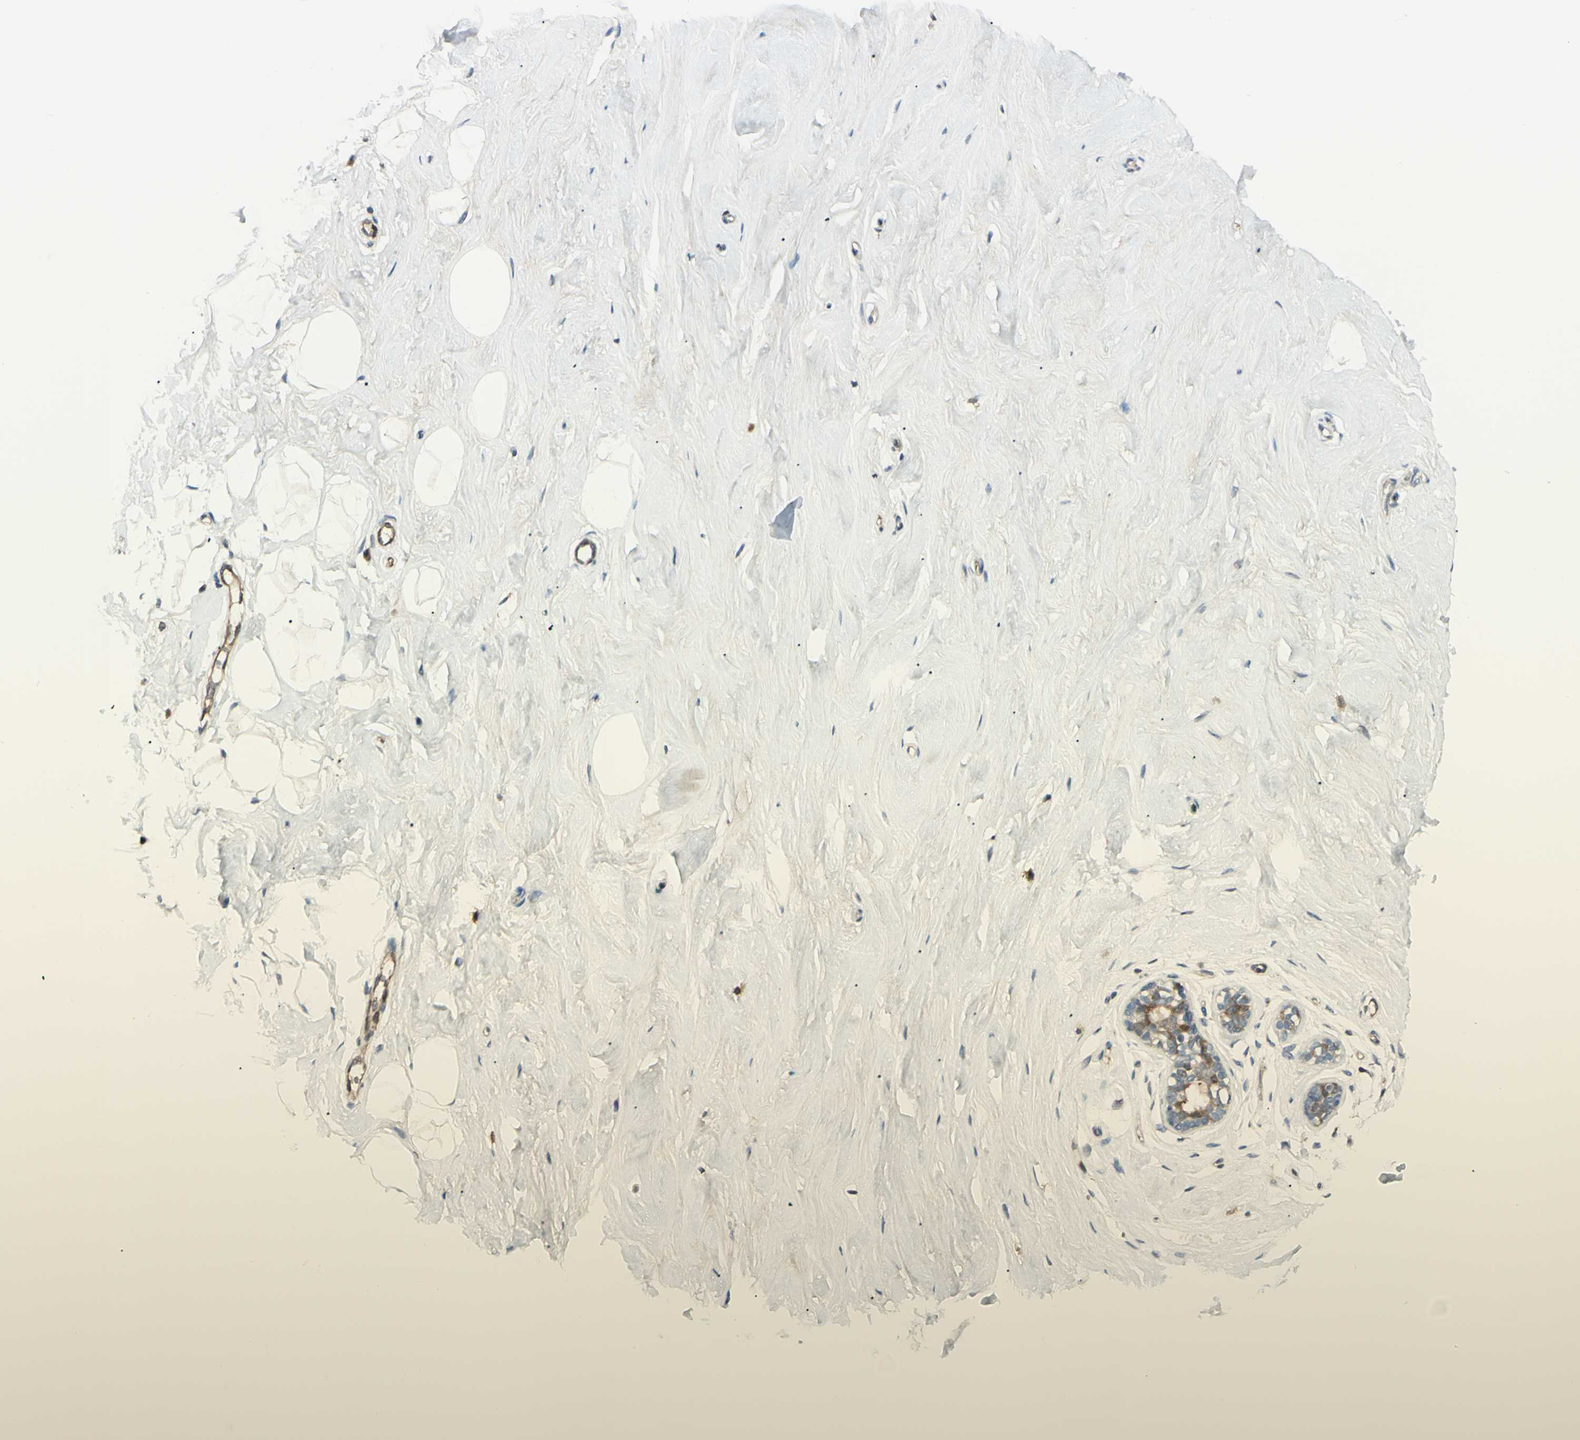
{"staining": {"intensity": "negative", "quantity": "none", "location": "none"}, "tissue": "breast", "cell_type": "Adipocytes", "image_type": "normal", "snomed": [{"axis": "morphology", "description": "Normal tissue, NOS"}, {"axis": "topography", "description": "Breast"}], "caption": "This is an IHC image of unremarkable human breast. There is no expression in adipocytes.", "gene": "C1orf159", "patient": {"sex": "female", "age": 23}}